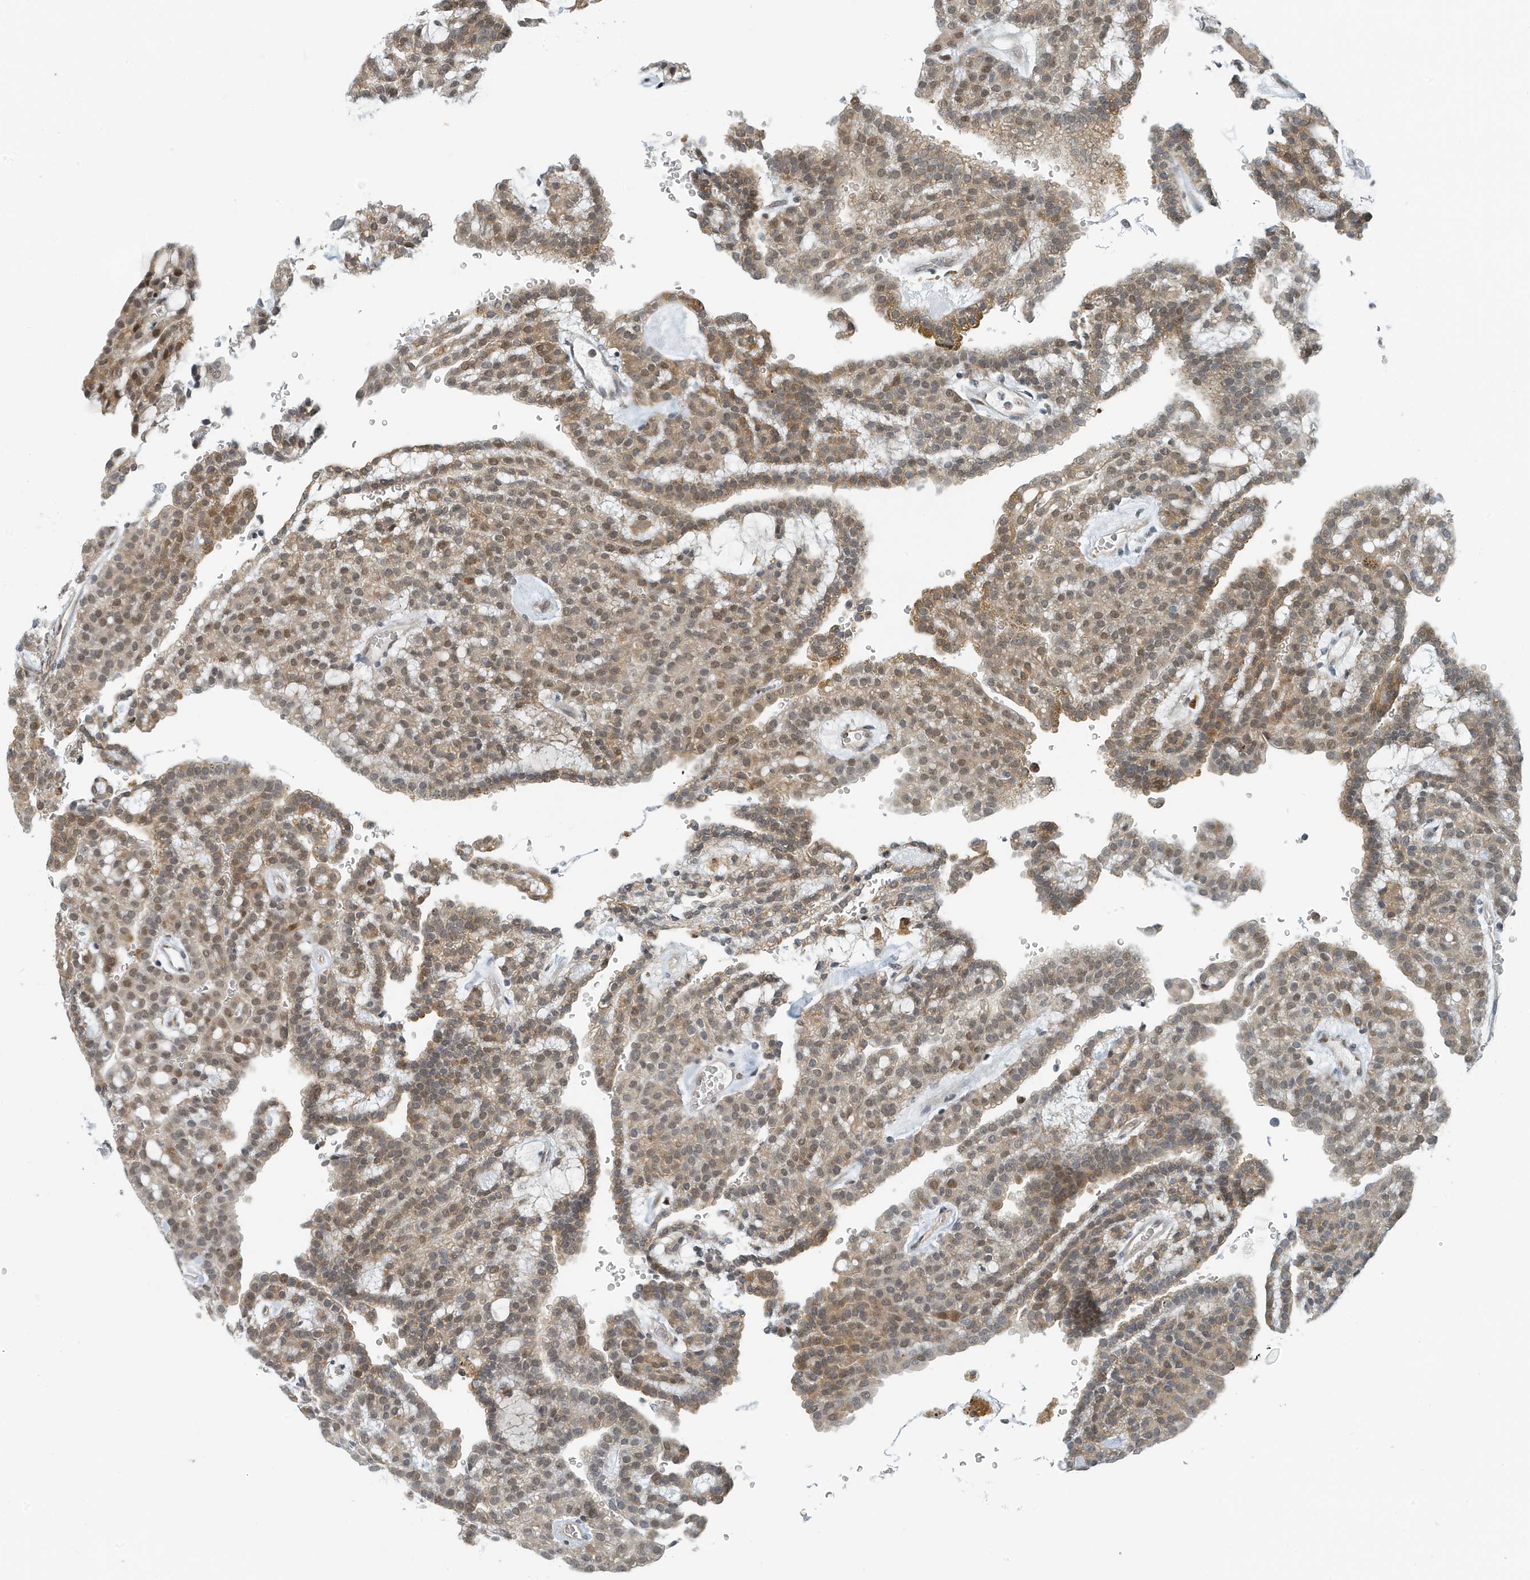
{"staining": {"intensity": "moderate", "quantity": ">75%", "location": "cytoplasmic/membranous,nuclear"}, "tissue": "renal cancer", "cell_type": "Tumor cells", "image_type": "cancer", "snomed": [{"axis": "morphology", "description": "Adenocarcinoma, NOS"}, {"axis": "topography", "description": "Kidney"}], "caption": "A brown stain shows moderate cytoplasmic/membranous and nuclear staining of a protein in adenocarcinoma (renal) tumor cells.", "gene": "KIF15", "patient": {"sex": "male", "age": 63}}